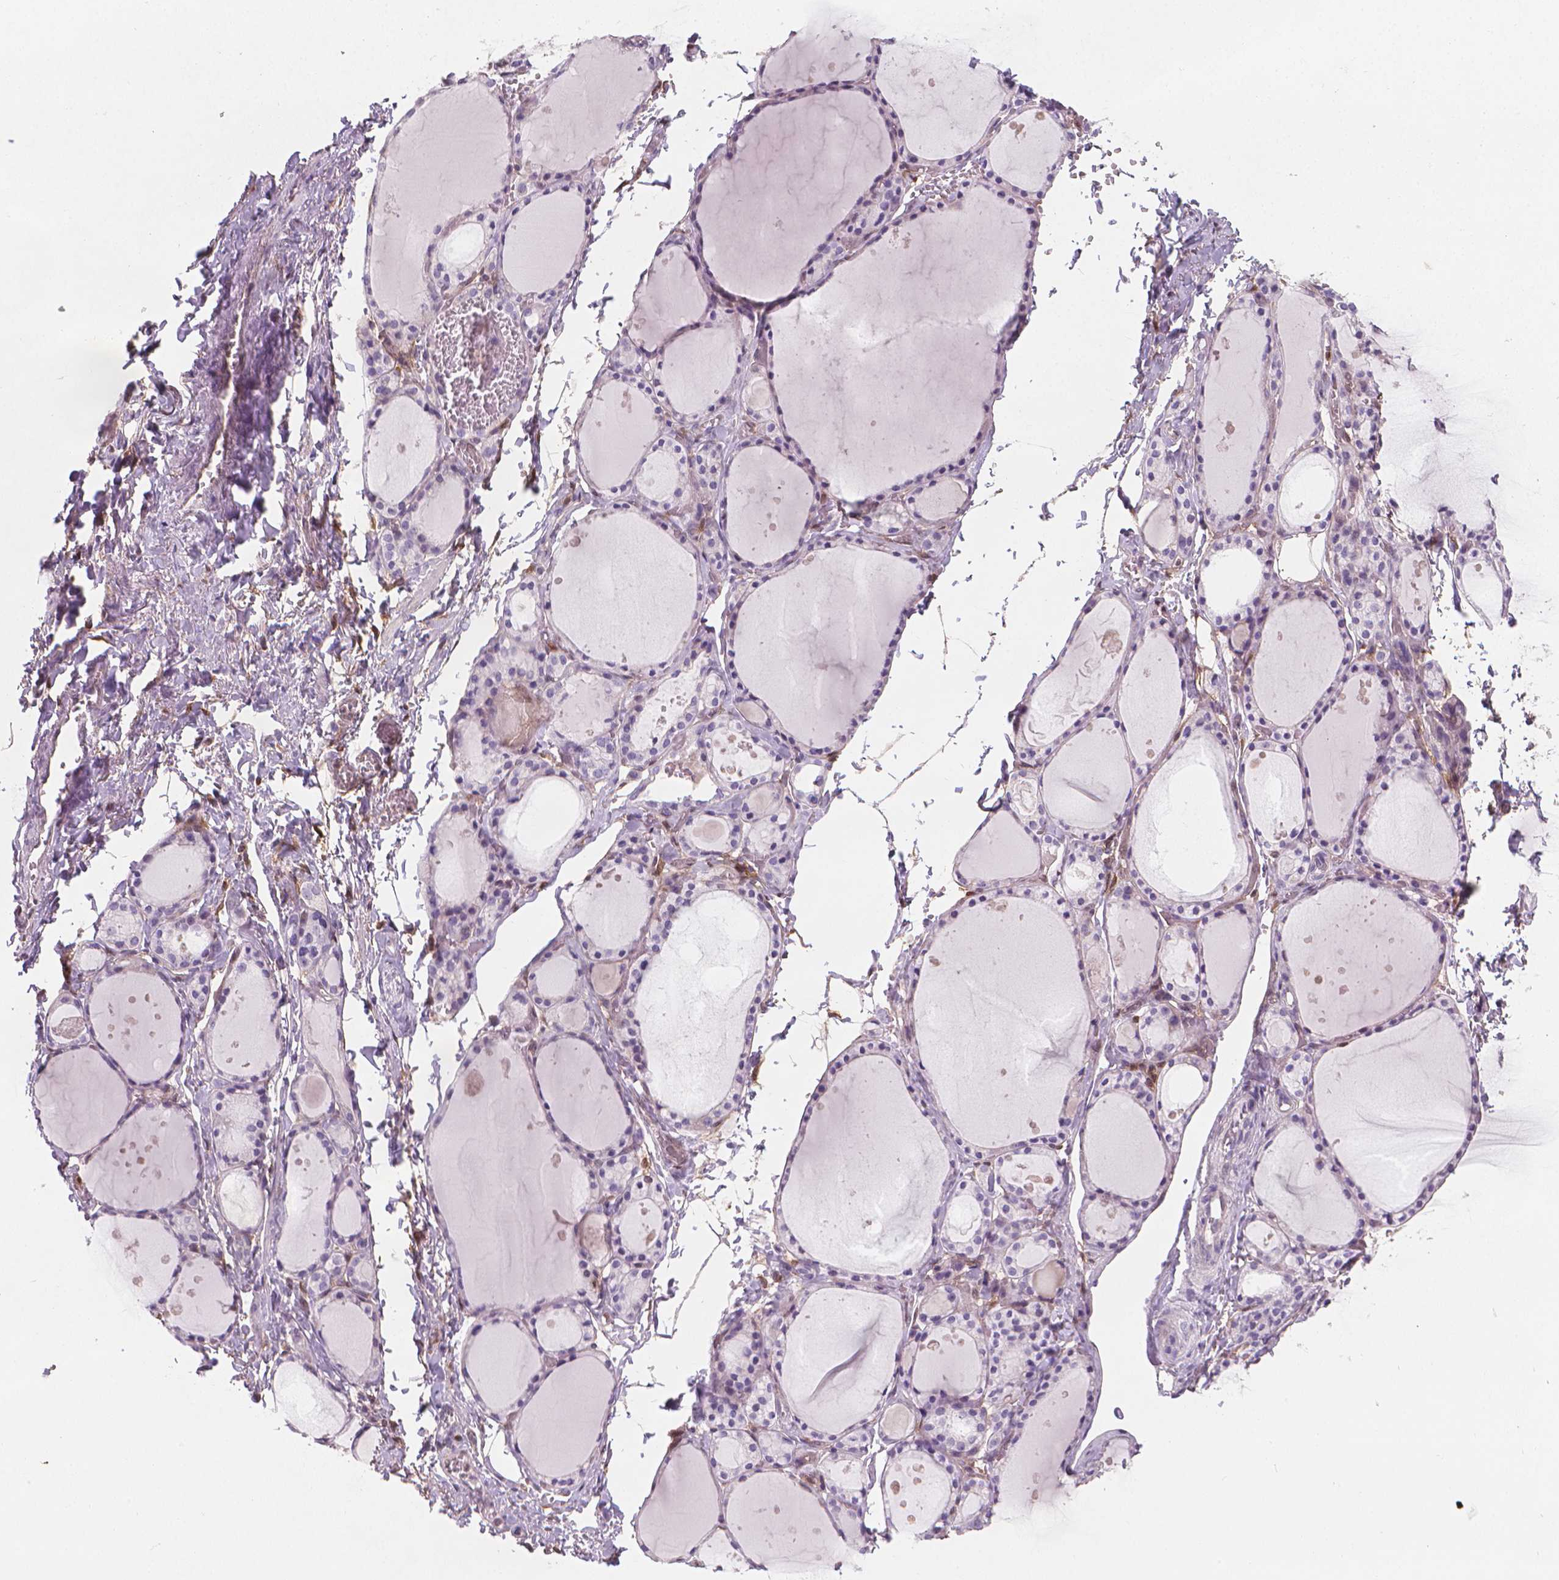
{"staining": {"intensity": "negative", "quantity": "none", "location": "none"}, "tissue": "thyroid gland", "cell_type": "Glandular cells", "image_type": "normal", "snomed": [{"axis": "morphology", "description": "Normal tissue, NOS"}, {"axis": "topography", "description": "Thyroid gland"}], "caption": "A photomicrograph of human thyroid gland is negative for staining in glandular cells. The staining is performed using DAB brown chromogen with nuclei counter-stained in using hematoxylin.", "gene": "TNFAIP2", "patient": {"sex": "male", "age": 68}}